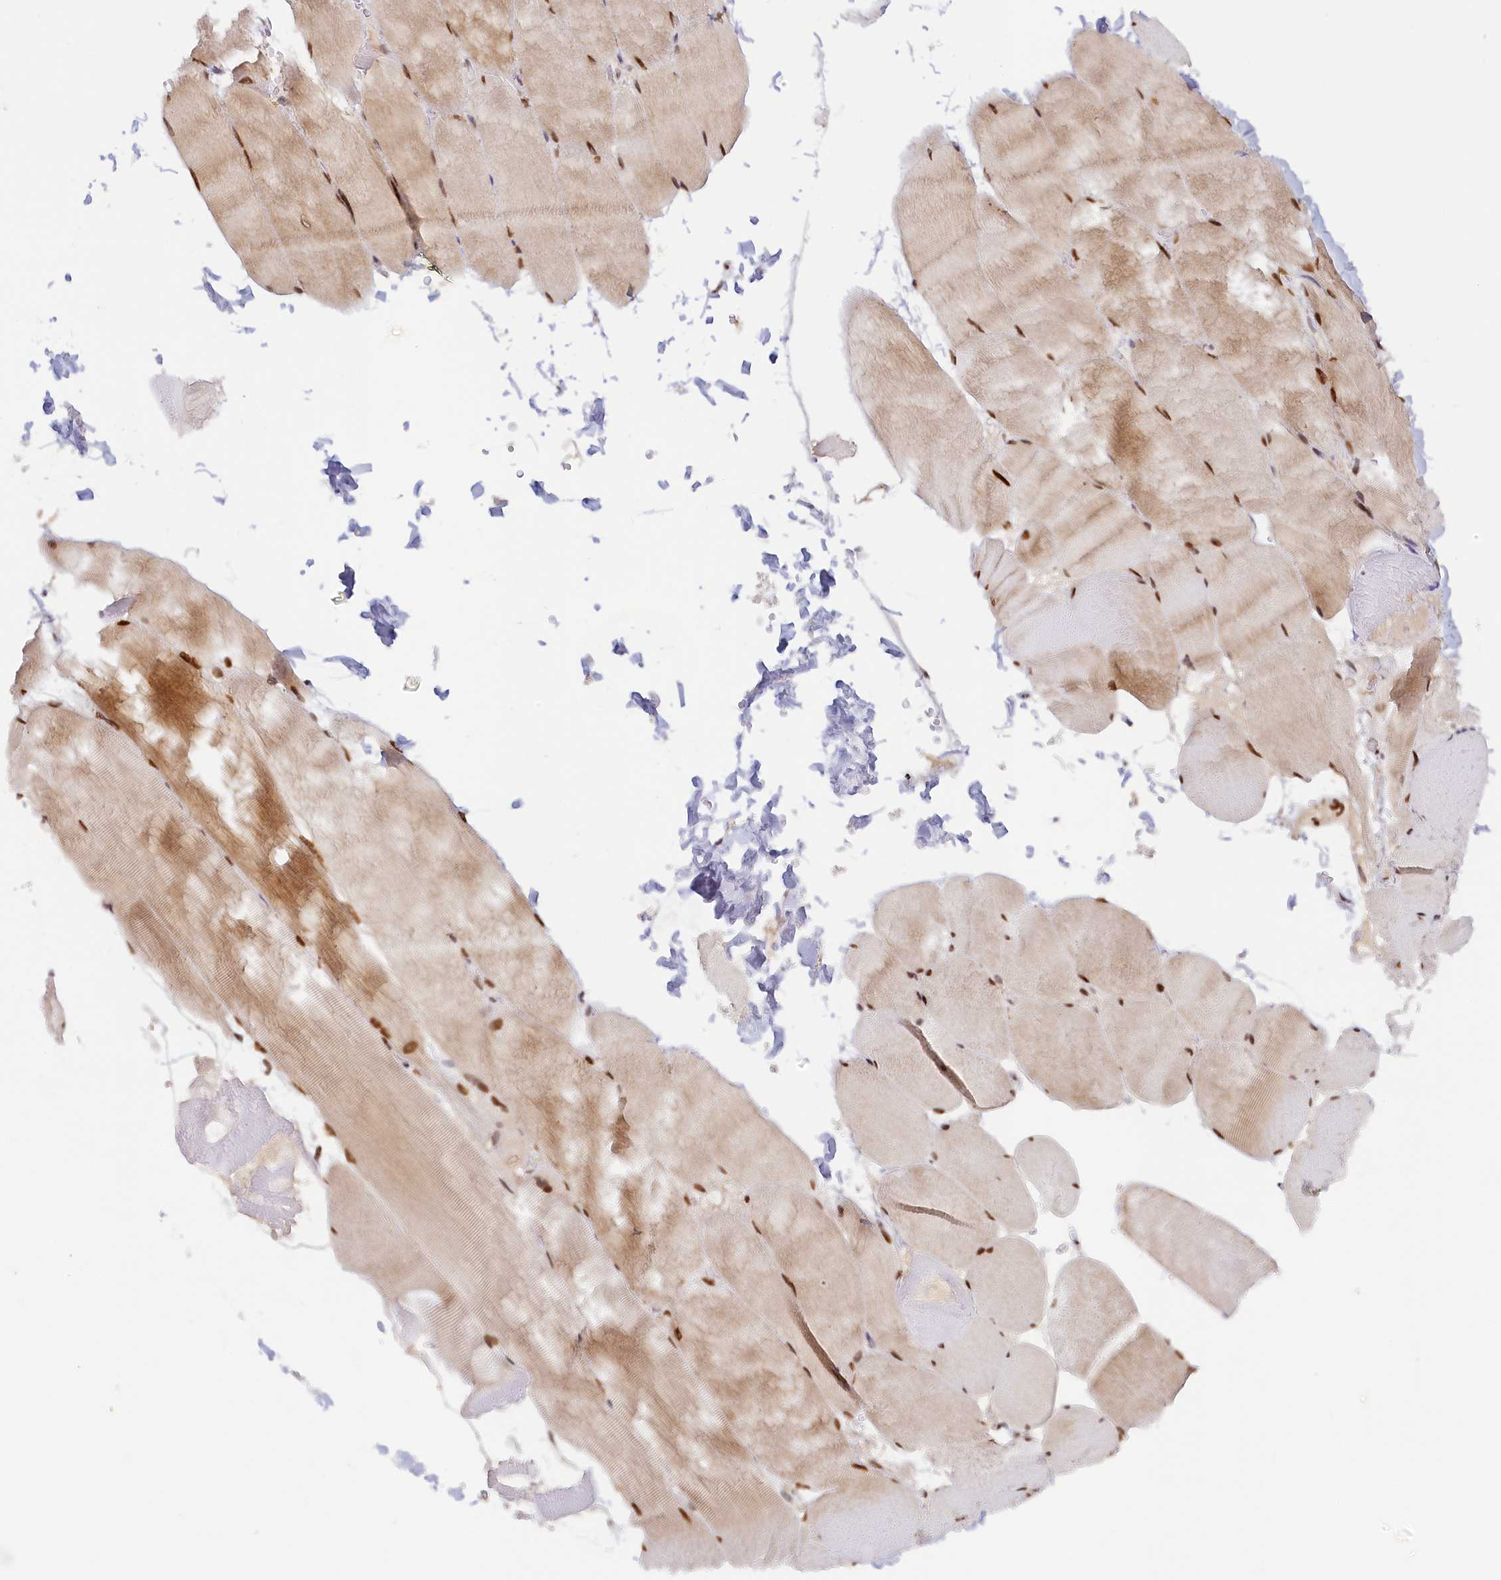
{"staining": {"intensity": "moderate", "quantity": ">75%", "location": "cytoplasmic/membranous,nuclear"}, "tissue": "skeletal muscle", "cell_type": "Myocytes", "image_type": "normal", "snomed": [{"axis": "morphology", "description": "Normal tissue, NOS"}, {"axis": "topography", "description": "Skeletal muscle"}, {"axis": "topography", "description": "Head-Neck"}], "caption": "IHC of unremarkable human skeletal muscle demonstrates medium levels of moderate cytoplasmic/membranous,nuclear expression in about >75% of myocytes. (DAB IHC with brightfield microscopy, high magnification).", "gene": "SEC31B", "patient": {"sex": "male", "age": 66}}